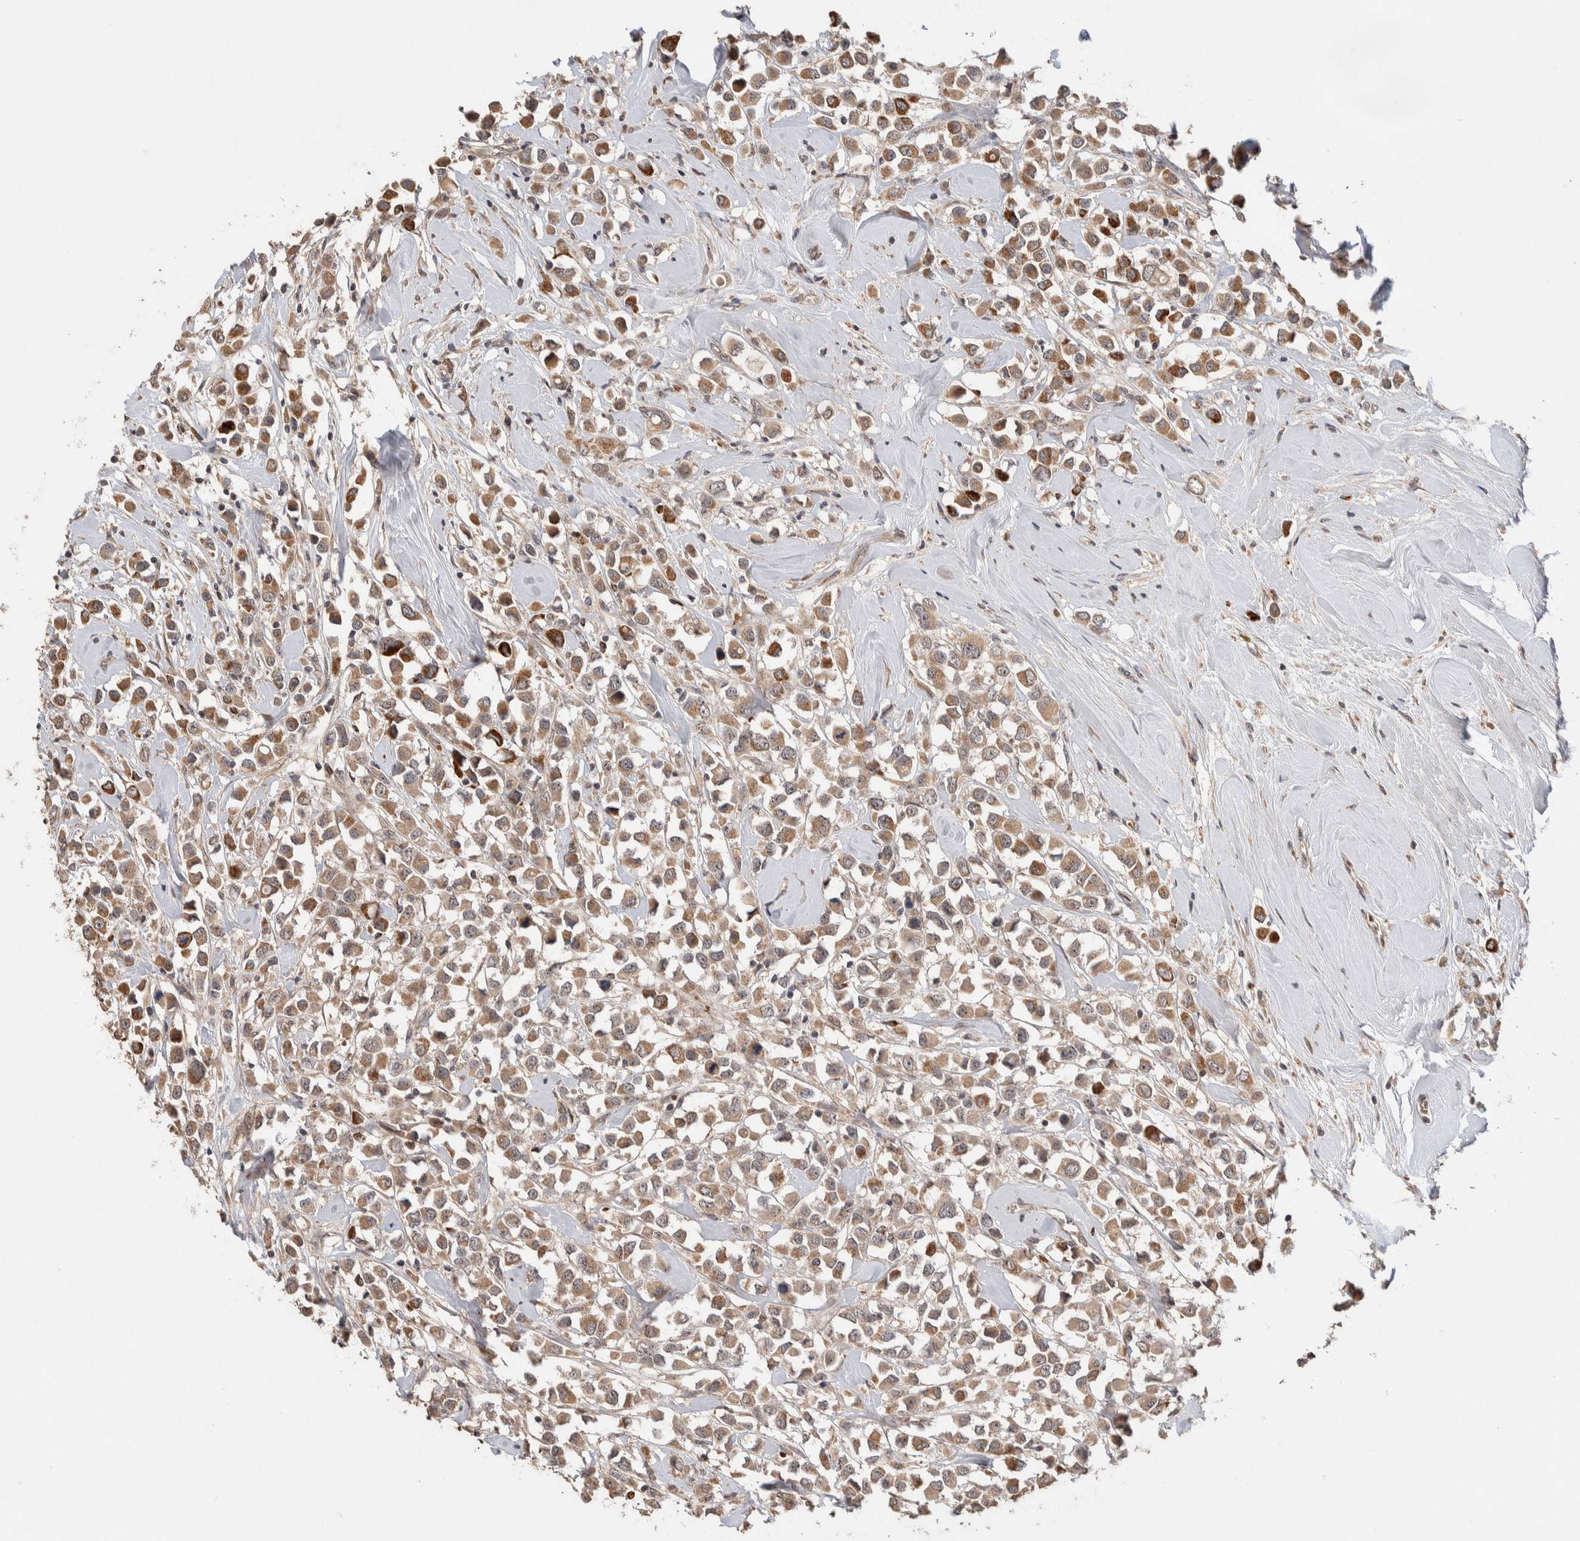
{"staining": {"intensity": "moderate", "quantity": ">75%", "location": "cytoplasmic/membranous"}, "tissue": "breast cancer", "cell_type": "Tumor cells", "image_type": "cancer", "snomed": [{"axis": "morphology", "description": "Duct carcinoma"}, {"axis": "topography", "description": "Breast"}], "caption": "Protein staining reveals moderate cytoplasmic/membranous expression in about >75% of tumor cells in breast cancer.", "gene": "CASK", "patient": {"sex": "female", "age": 61}}